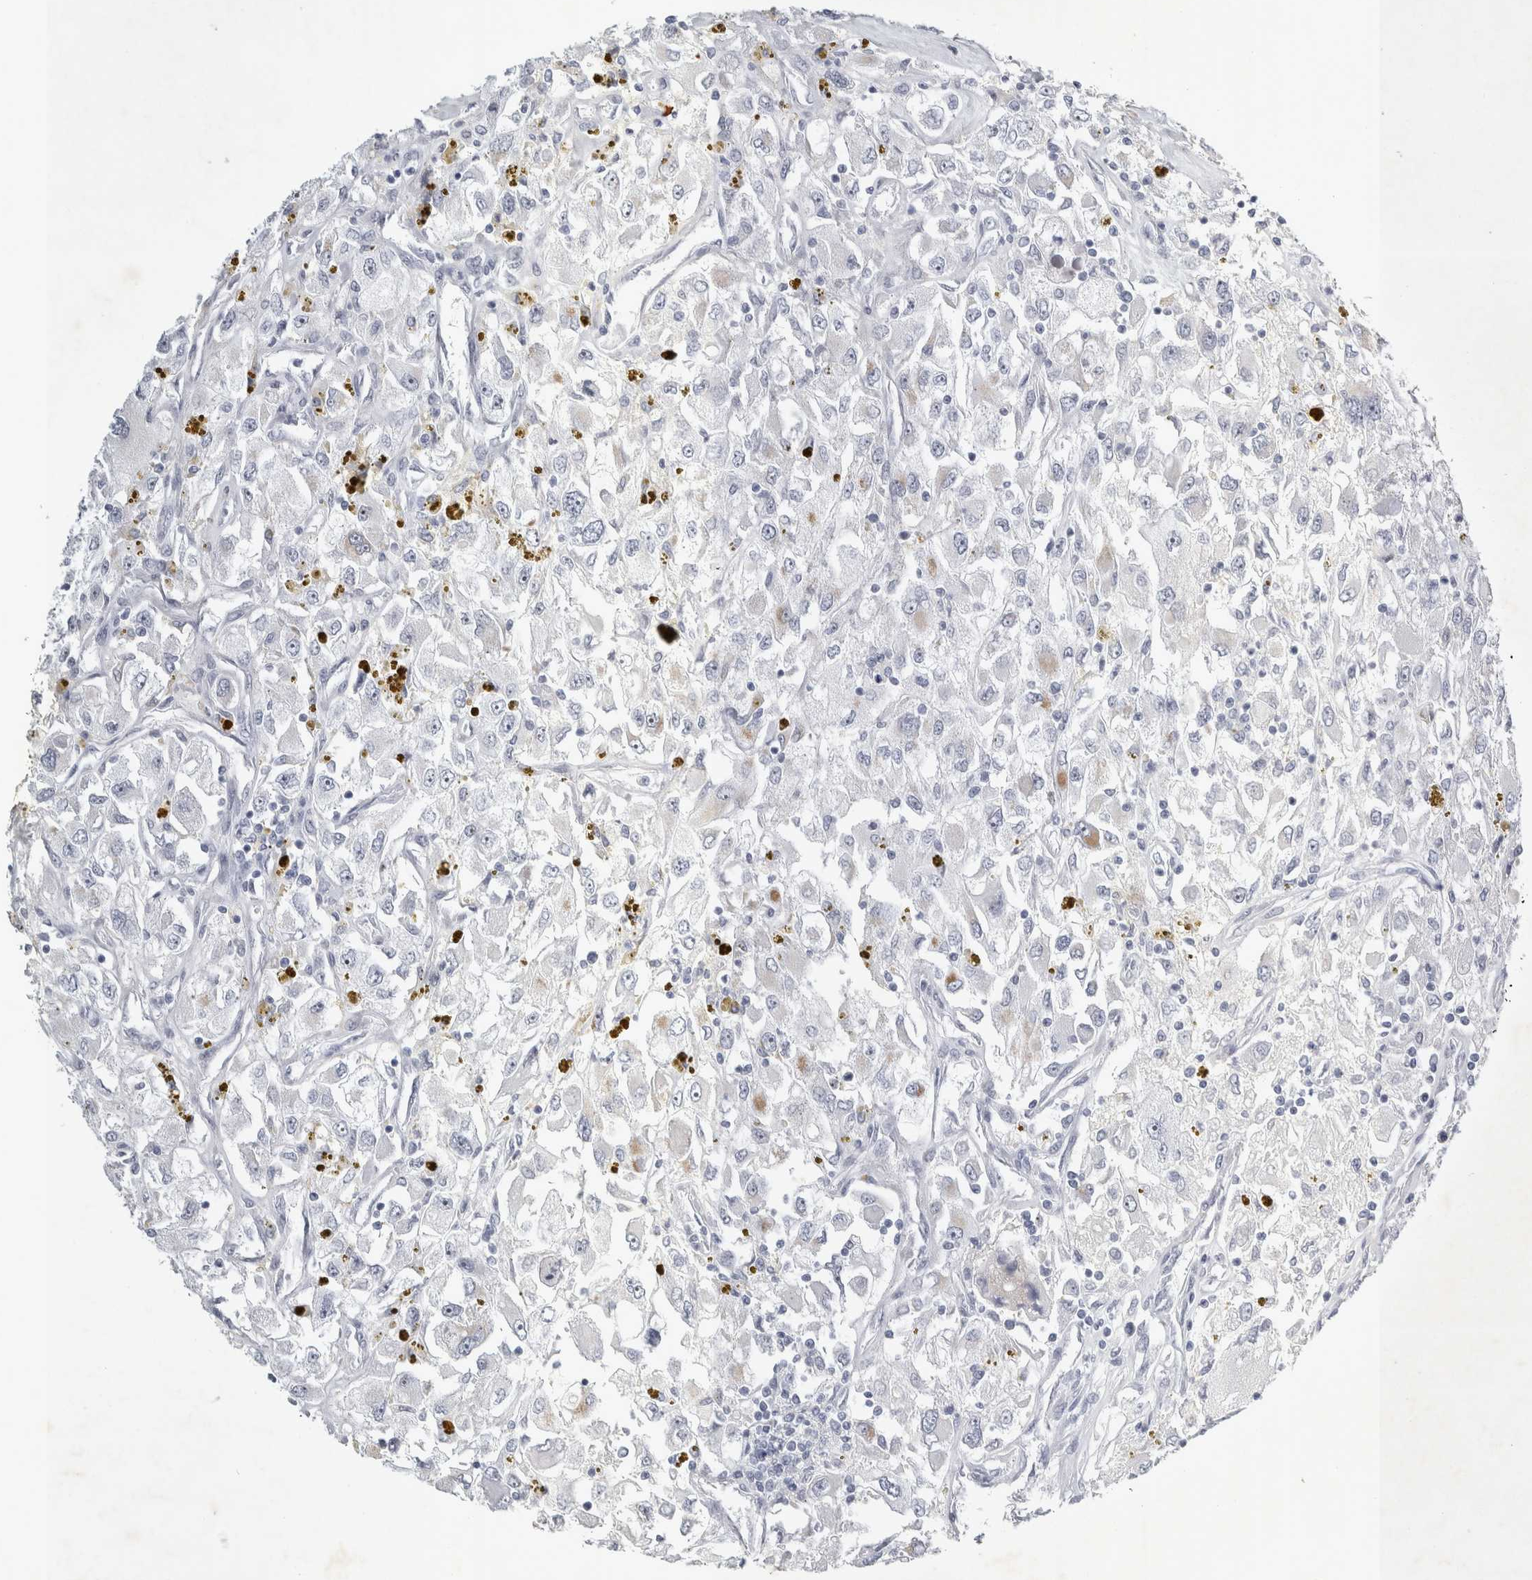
{"staining": {"intensity": "negative", "quantity": "none", "location": "none"}, "tissue": "renal cancer", "cell_type": "Tumor cells", "image_type": "cancer", "snomed": [{"axis": "morphology", "description": "Adenocarcinoma, NOS"}, {"axis": "topography", "description": "Kidney"}], "caption": "Immunohistochemistry (IHC) of human renal adenocarcinoma demonstrates no positivity in tumor cells.", "gene": "FXYD7", "patient": {"sex": "female", "age": 52}}